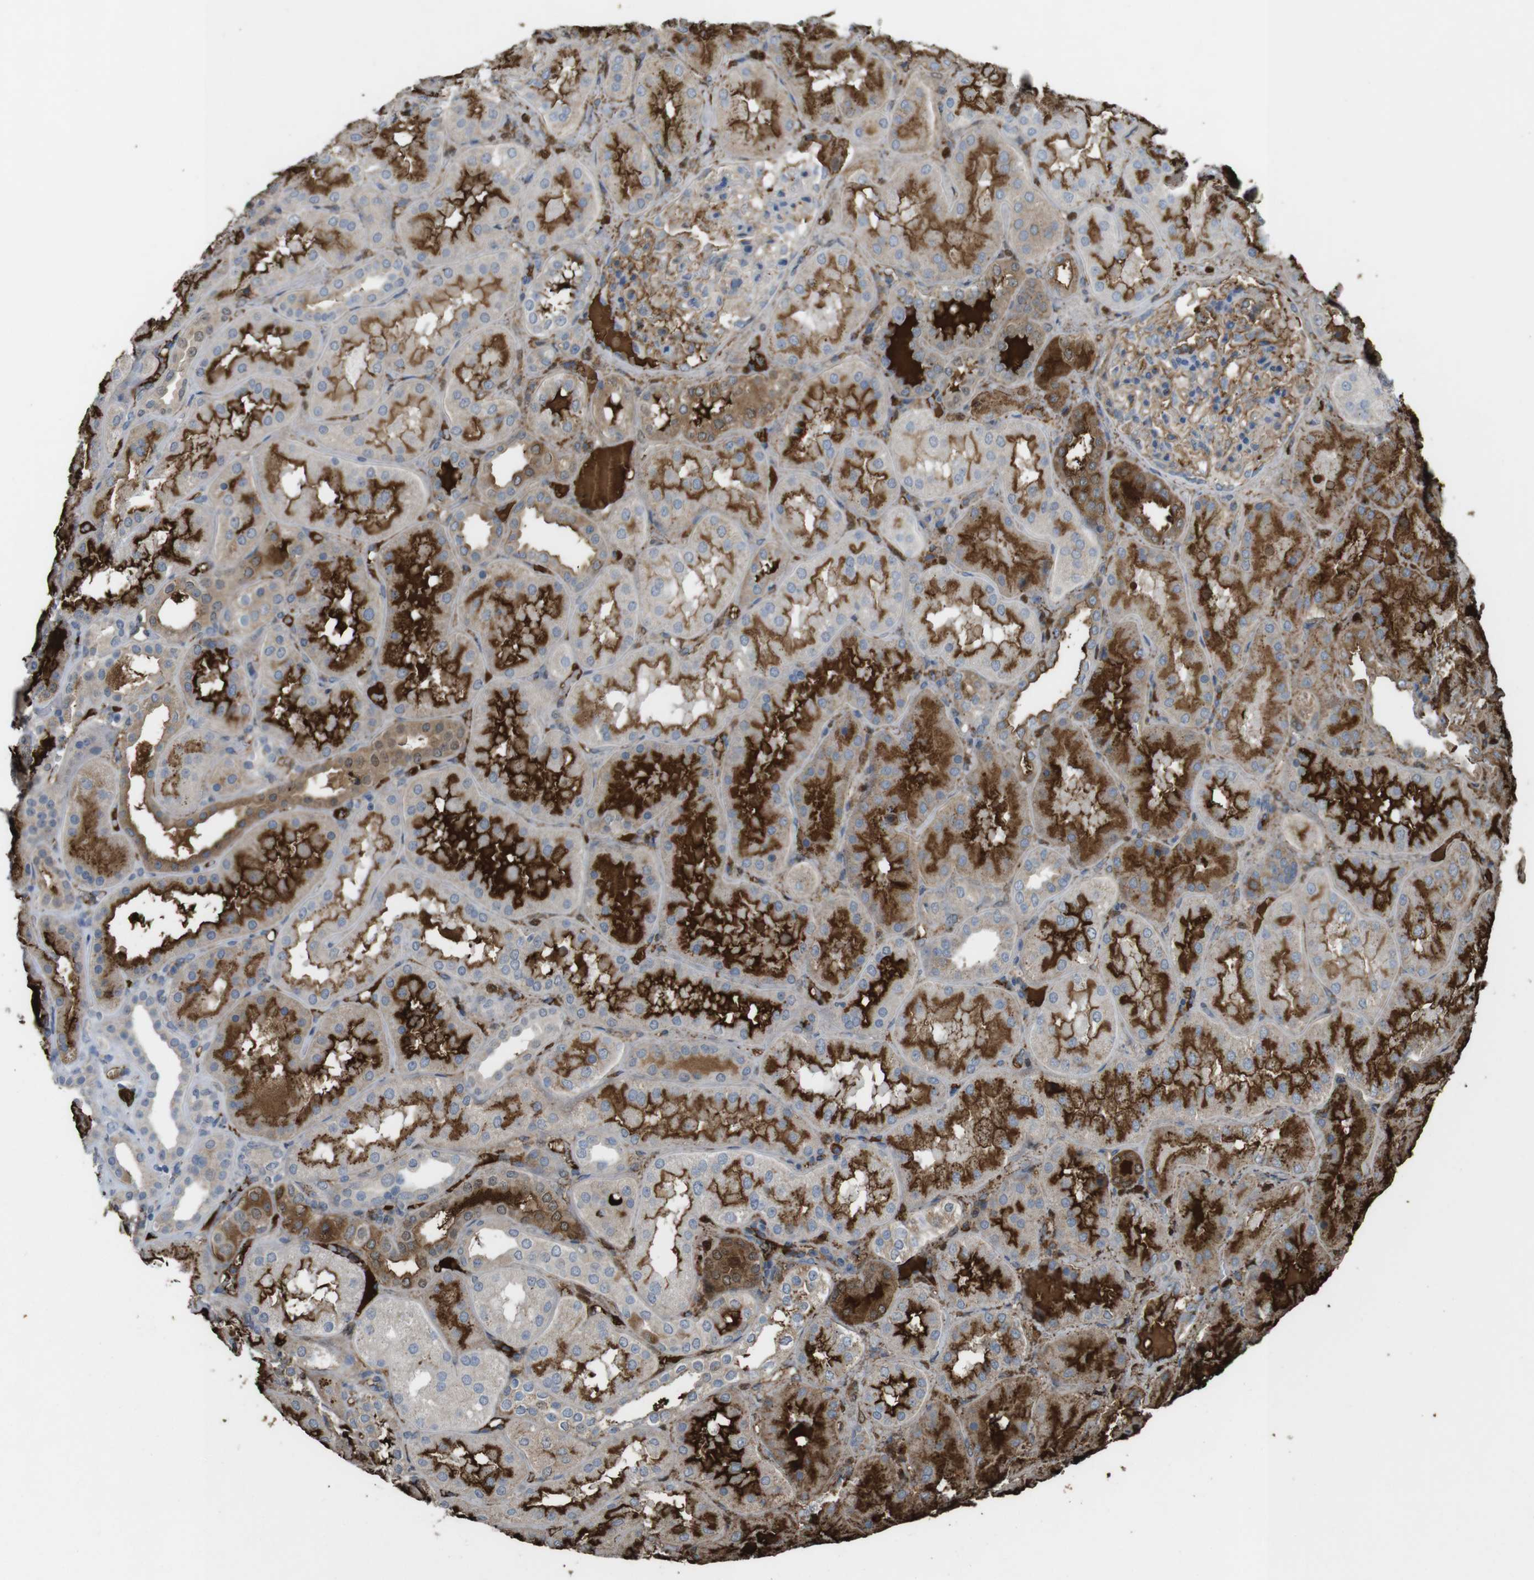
{"staining": {"intensity": "moderate", "quantity": "25%-75%", "location": "cytoplasmic/membranous"}, "tissue": "kidney", "cell_type": "Cells in glomeruli", "image_type": "normal", "snomed": [{"axis": "morphology", "description": "Normal tissue, NOS"}, {"axis": "topography", "description": "Kidney"}], "caption": "Protein staining of normal kidney exhibits moderate cytoplasmic/membranous staining in about 25%-75% of cells in glomeruli. The staining was performed using DAB to visualize the protein expression in brown, while the nuclei were stained in blue with hematoxylin (Magnification: 20x).", "gene": "LTBP4", "patient": {"sex": "female", "age": 56}}